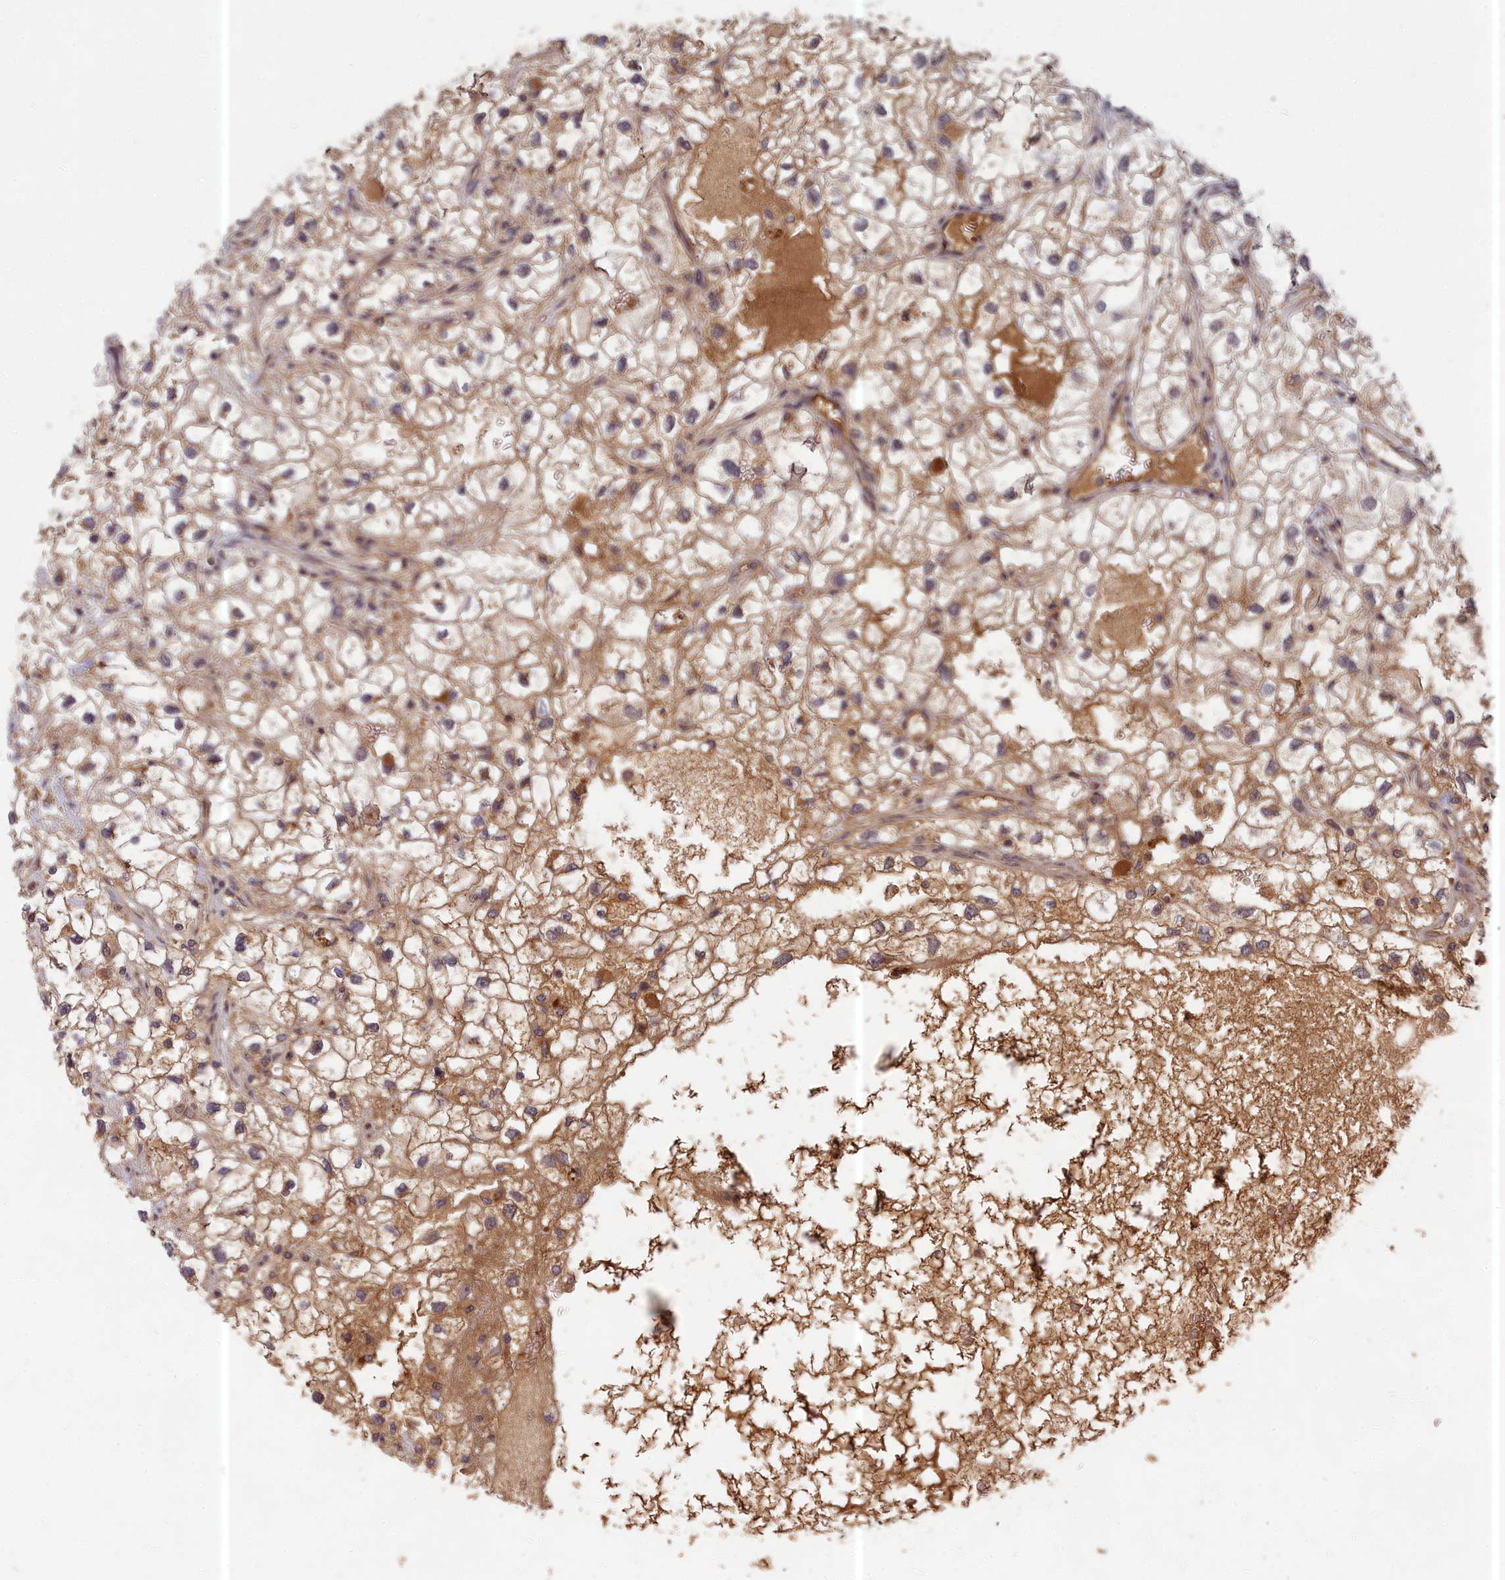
{"staining": {"intensity": "moderate", "quantity": "25%-75%", "location": "cytoplasmic/membranous"}, "tissue": "renal cancer", "cell_type": "Tumor cells", "image_type": "cancer", "snomed": [{"axis": "morphology", "description": "Adenocarcinoma, NOS"}, {"axis": "topography", "description": "Kidney"}], "caption": "Protein staining of renal cancer (adenocarcinoma) tissue exhibits moderate cytoplasmic/membranous staining in approximately 25%-75% of tumor cells.", "gene": "EARS2", "patient": {"sex": "male", "age": 59}}